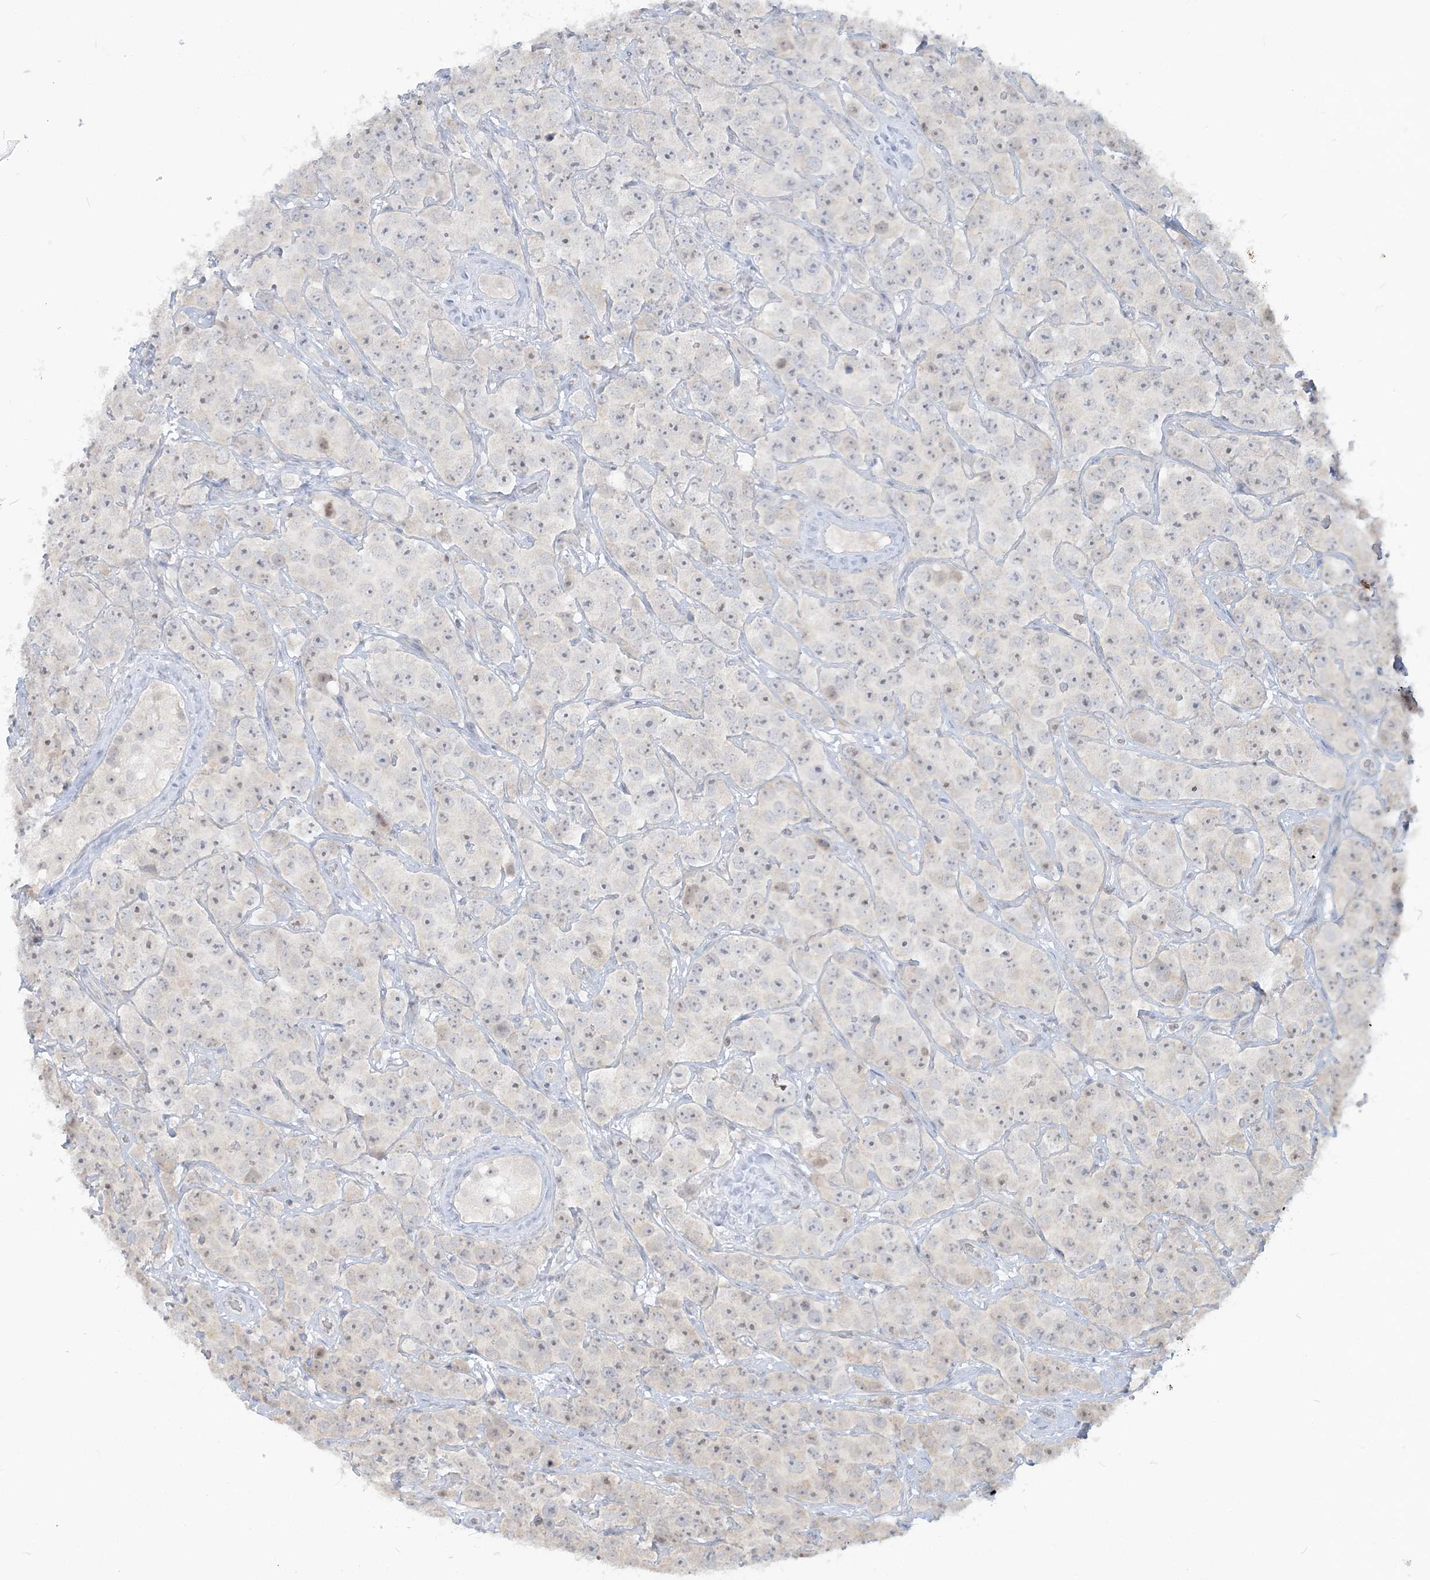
{"staining": {"intensity": "weak", "quantity": "<25%", "location": "nuclear"}, "tissue": "testis cancer", "cell_type": "Tumor cells", "image_type": "cancer", "snomed": [{"axis": "morphology", "description": "Seminoma, NOS"}, {"axis": "topography", "description": "Testis"}], "caption": "DAB (3,3'-diaminobenzidine) immunohistochemical staining of testis seminoma shows no significant positivity in tumor cells. The staining is performed using DAB (3,3'-diaminobenzidine) brown chromogen with nuclei counter-stained in using hematoxylin.", "gene": "SDAD1", "patient": {"sex": "male", "age": 28}}